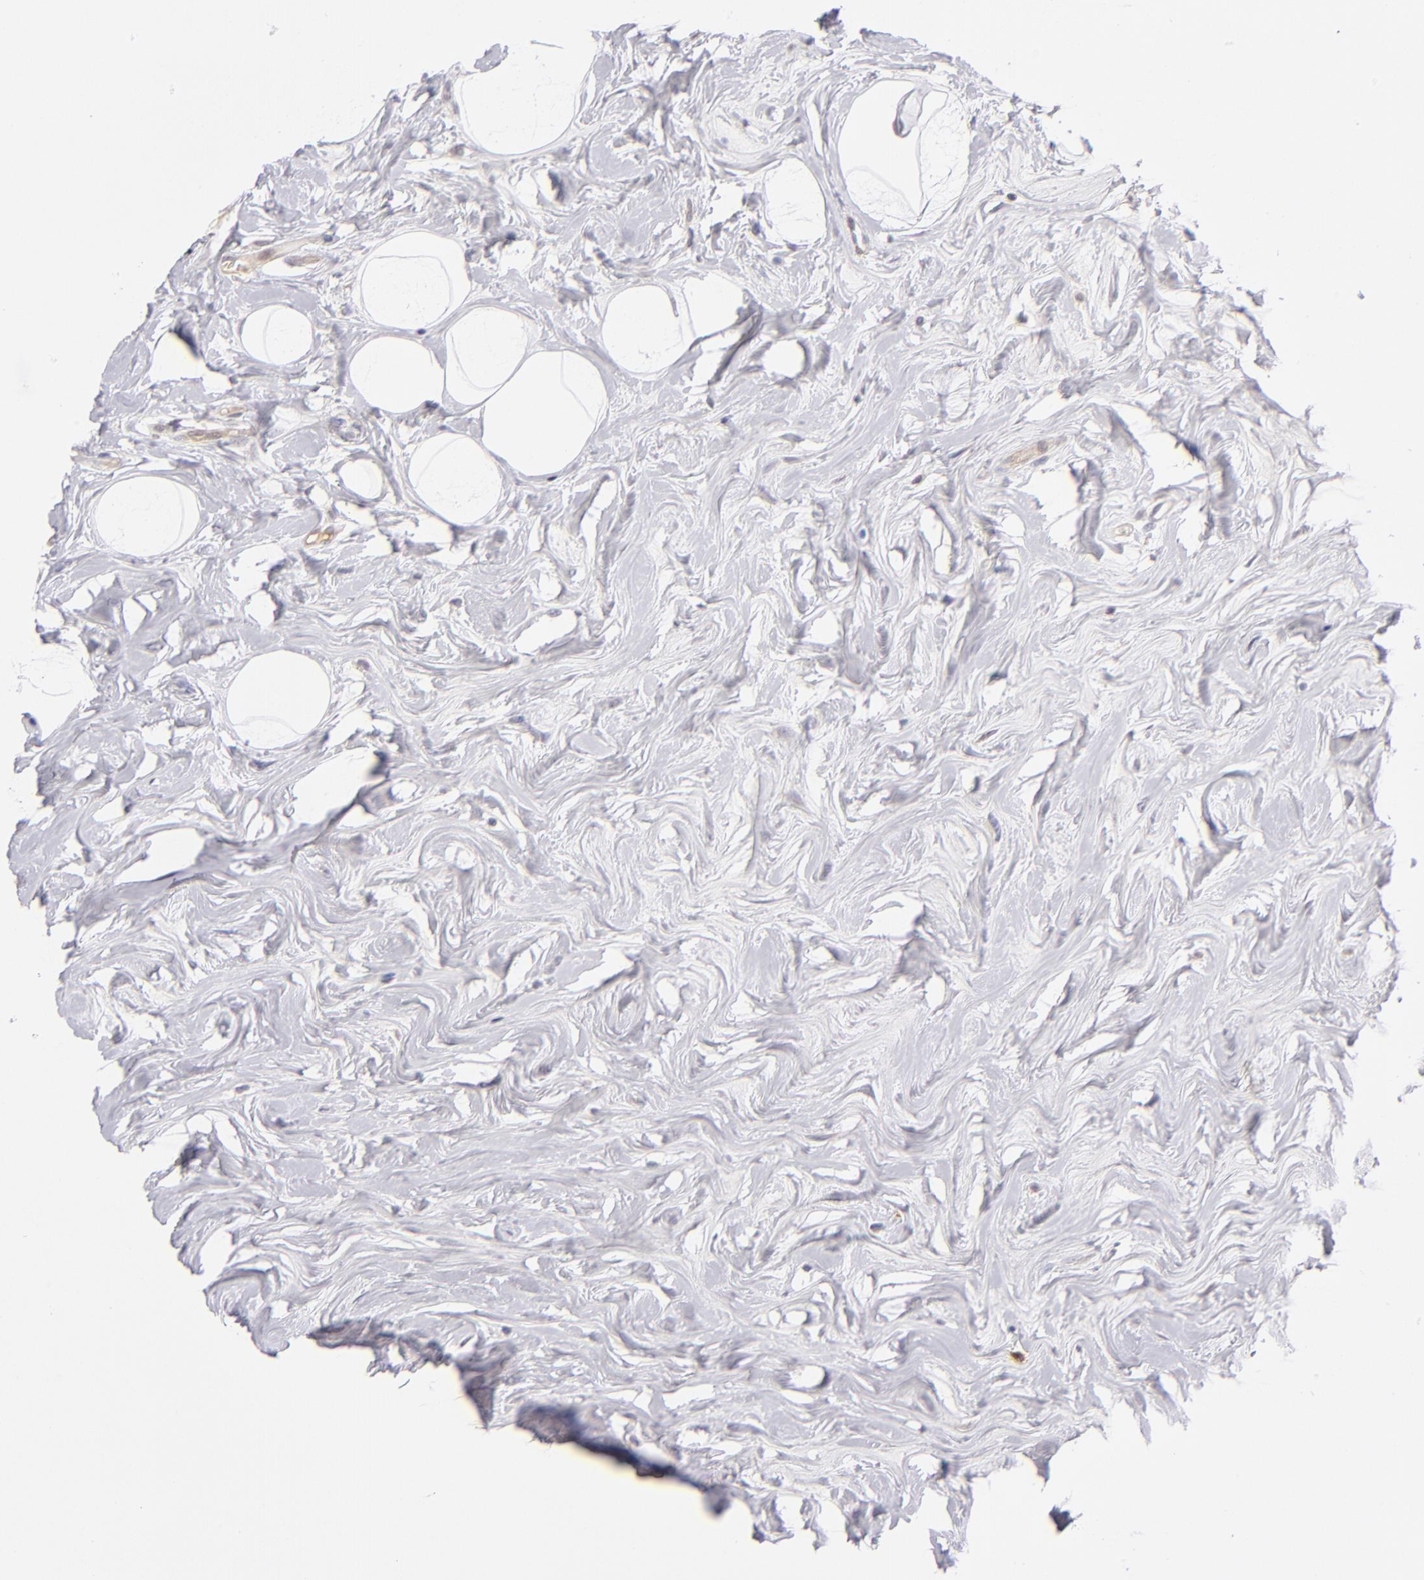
{"staining": {"intensity": "weak", "quantity": "<25%", "location": "cytoplasmic/membranous"}, "tissue": "breast cancer", "cell_type": "Tumor cells", "image_type": "cancer", "snomed": [{"axis": "morphology", "description": "Normal tissue, NOS"}, {"axis": "morphology", "description": "Duct carcinoma"}, {"axis": "topography", "description": "Breast"}], "caption": "DAB immunohistochemical staining of breast cancer demonstrates no significant expression in tumor cells. (DAB immunohistochemistry (IHC) visualized using brightfield microscopy, high magnification).", "gene": "THBD", "patient": {"sex": "female", "age": 49}}